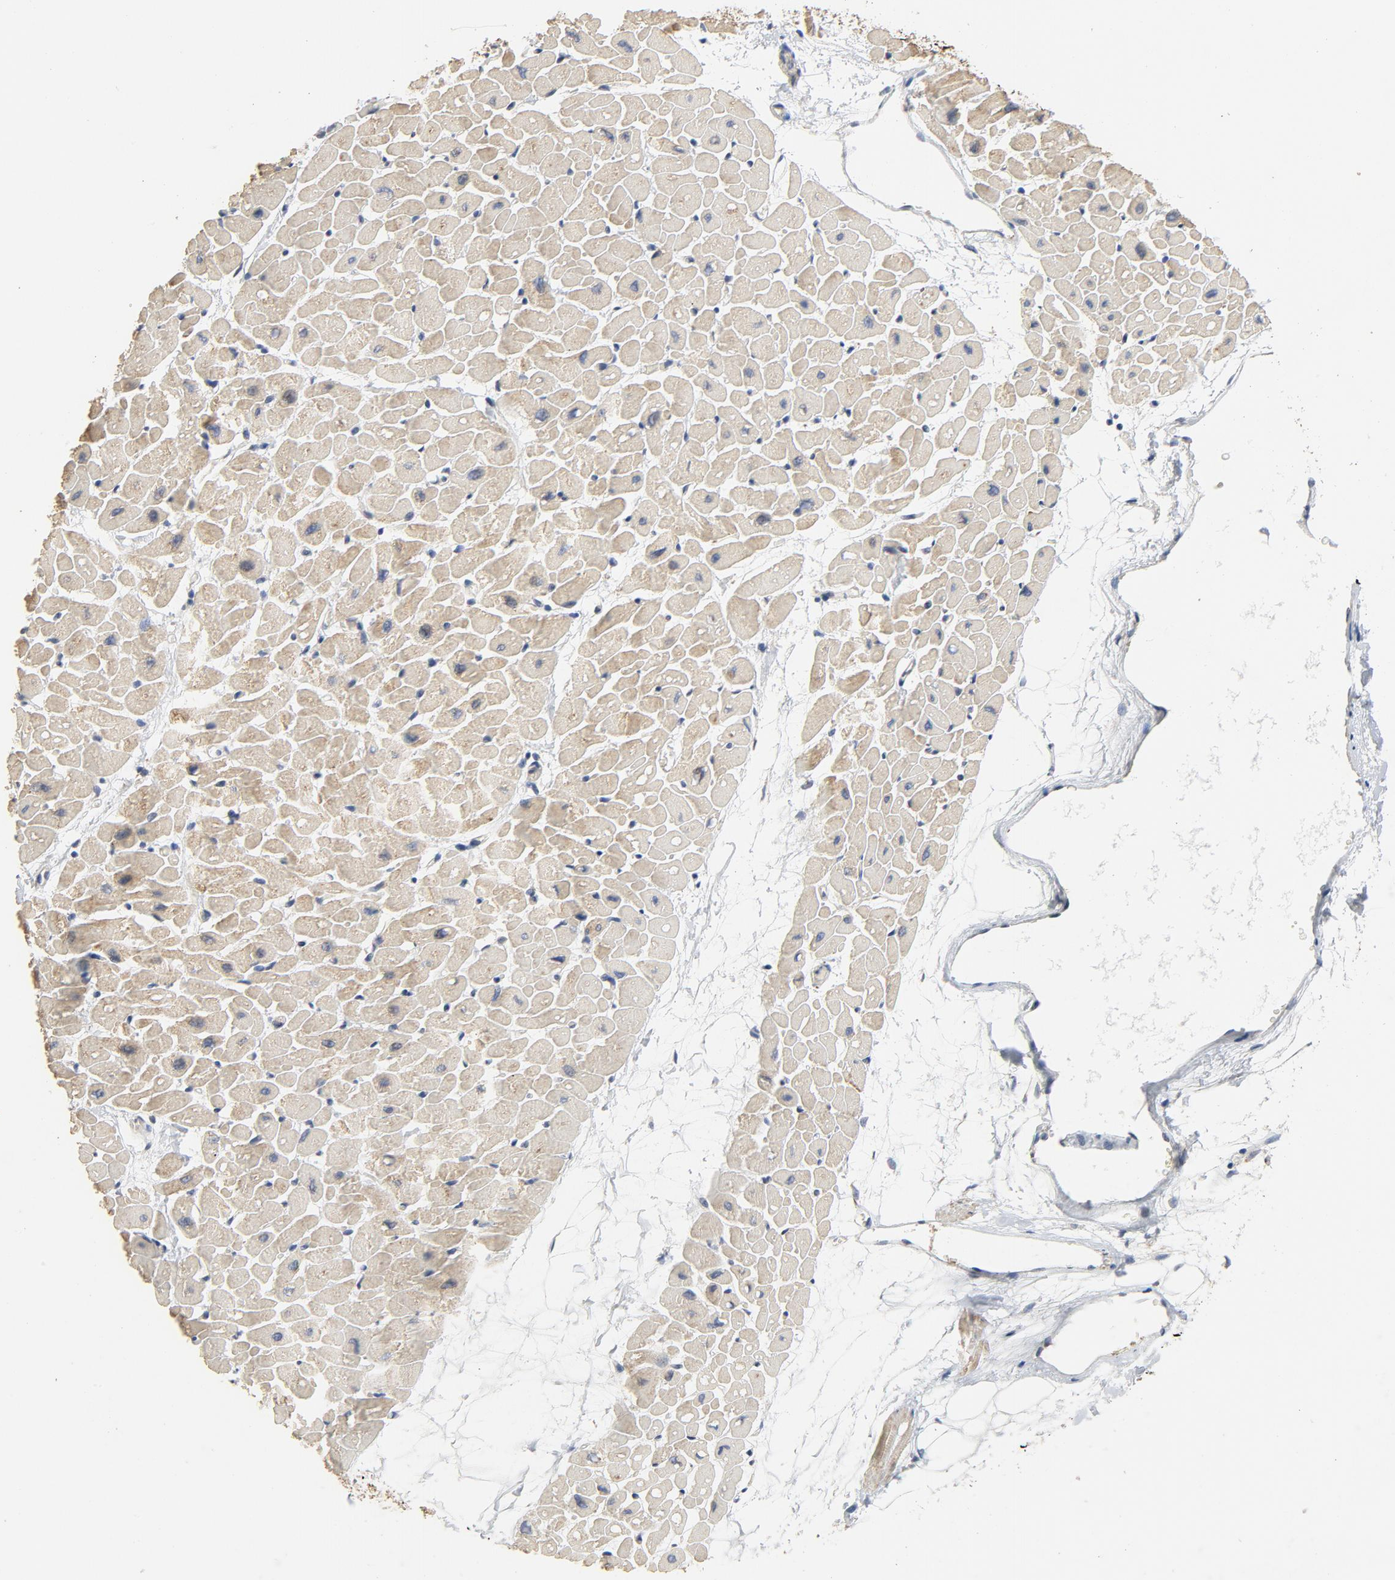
{"staining": {"intensity": "moderate", "quantity": ">75%", "location": "cytoplasmic/membranous"}, "tissue": "heart muscle", "cell_type": "Cardiomyocytes", "image_type": "normal", "snomed": [{"axis": "morphology", "description": "Normal tissue, NOS"}, {"axis": "topography", "description": "Heart"}], "caption": "The histopathology image demonstrates immunohistochemical staining of unremarkable heart muscle. There is moderate cytoplasmic/membranous staining is appreciated in approximately >75% of cardiomyocytes.", "gene": "C14orf119", "patient": {"sex": "male", "age": 45}}